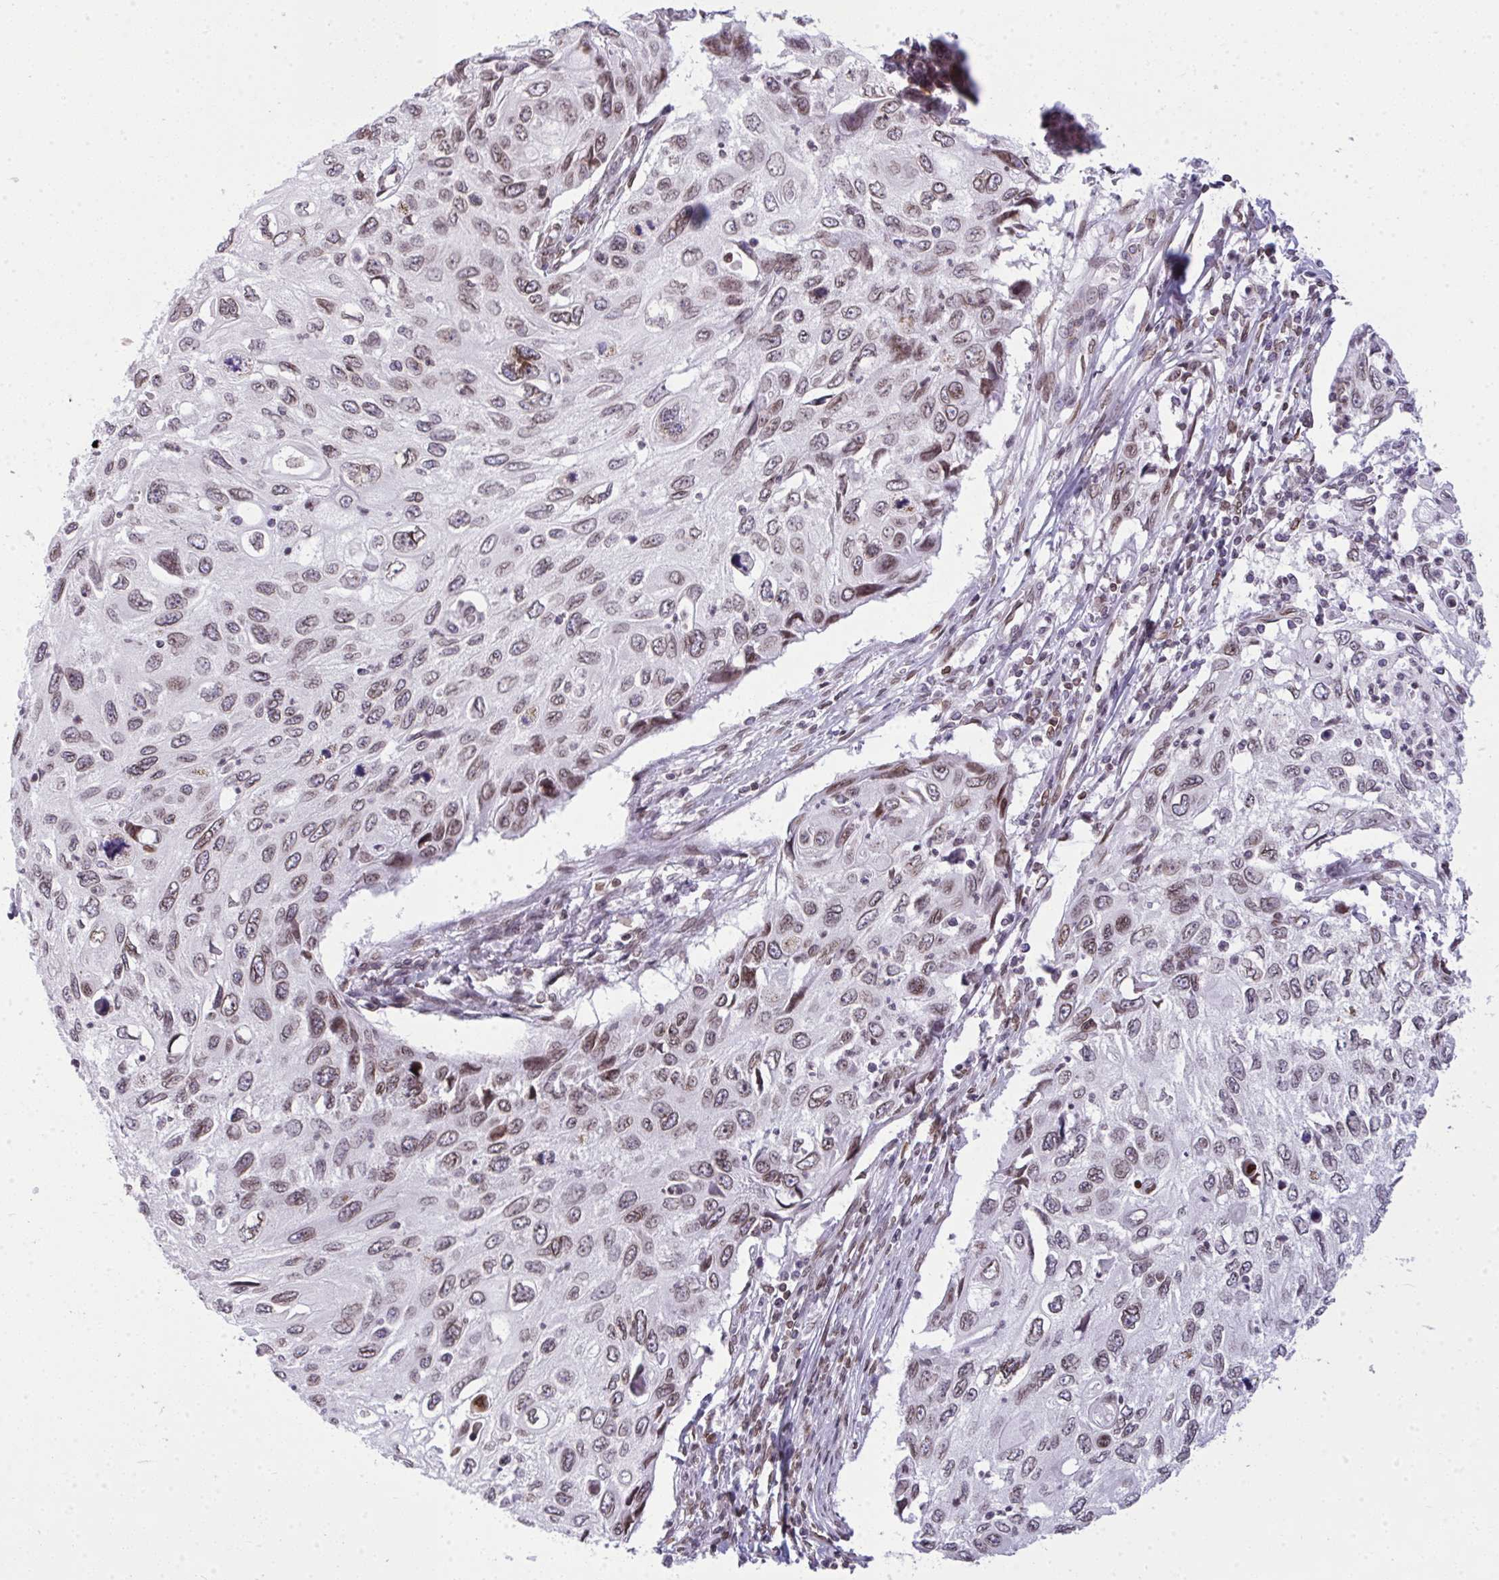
{"staining": {"intensity": "weak", "quantity": ">75%", "location": "cytoplasmic/membranous,nuclear"}, "tissue": "cervical cancer", "cell_type": "Tumor cells", "image_type": "cancer", "snomed": [{"axis": "morphology", "description": "Squamous cell carcinoma, NOS"}, {"axis": "topography", "description": "Cervix"}], "caption": "Cervical cancer (squamous cell carcinoma) stained with a brown dye shows weak cytoplasmic/membranous and nuclear positive staining in about >75% of tumor cells.", "gene": "LMNB2", "patient": {"sex": "female", "age": 70}}